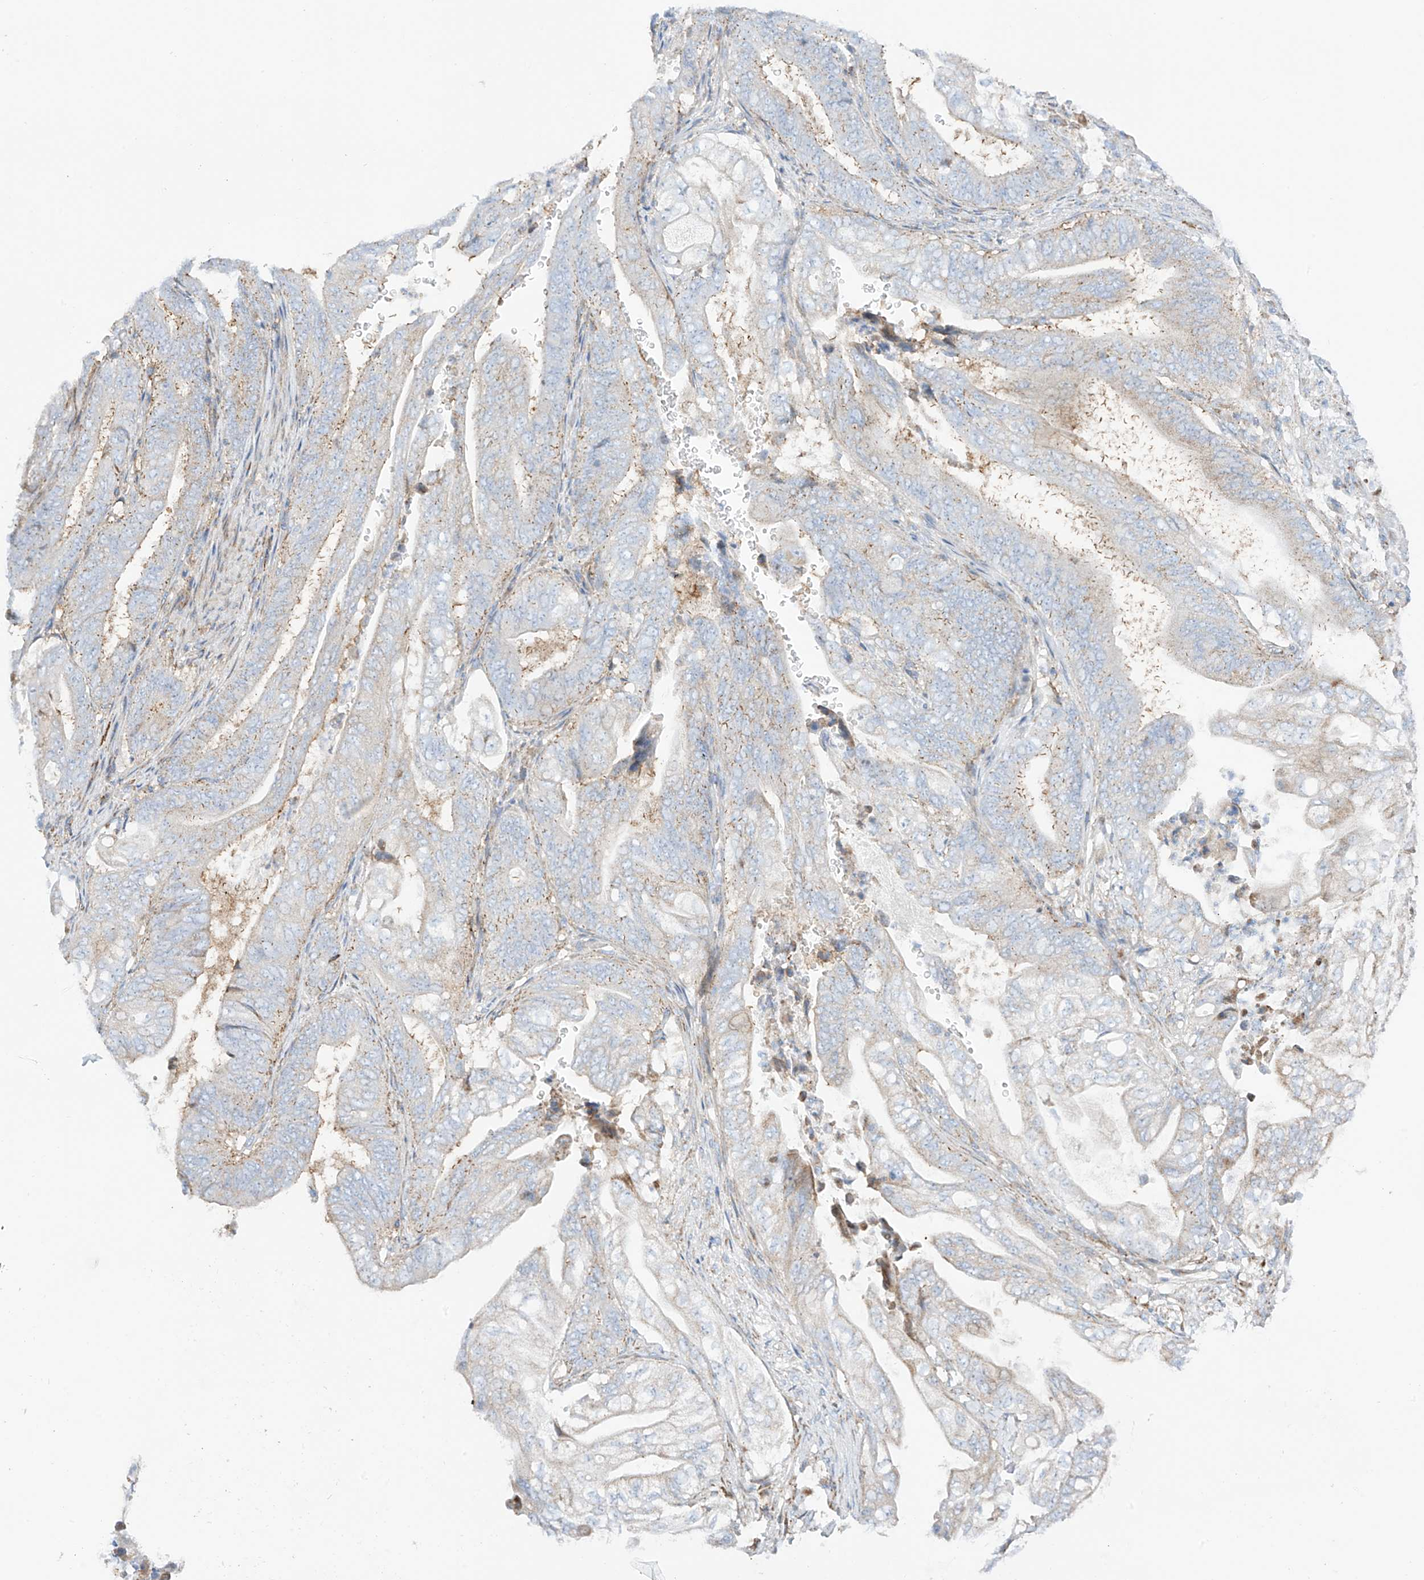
{"staining": {"intensity": "moderate", "quantity": "<25%", "location": "cytoplasmic/membranous"}, "tissue": "stomach cancer", "cell_type": "Tumor cells", "image_type": "cancer", "snomed": [{"axis": "morphology", "description": "Adenocarcinoma, NOS"}, {"axis": "topography", "description": "Stomach"}], "caption": "Brown immunohistochemical staining in human adenocarcinoma (stomach) exhibits moderate cytoplasmic/membranous positivity in about <25% of tumor cells.", "gene": "XKR3", "patient": {"sex": "female", "age": 73}}